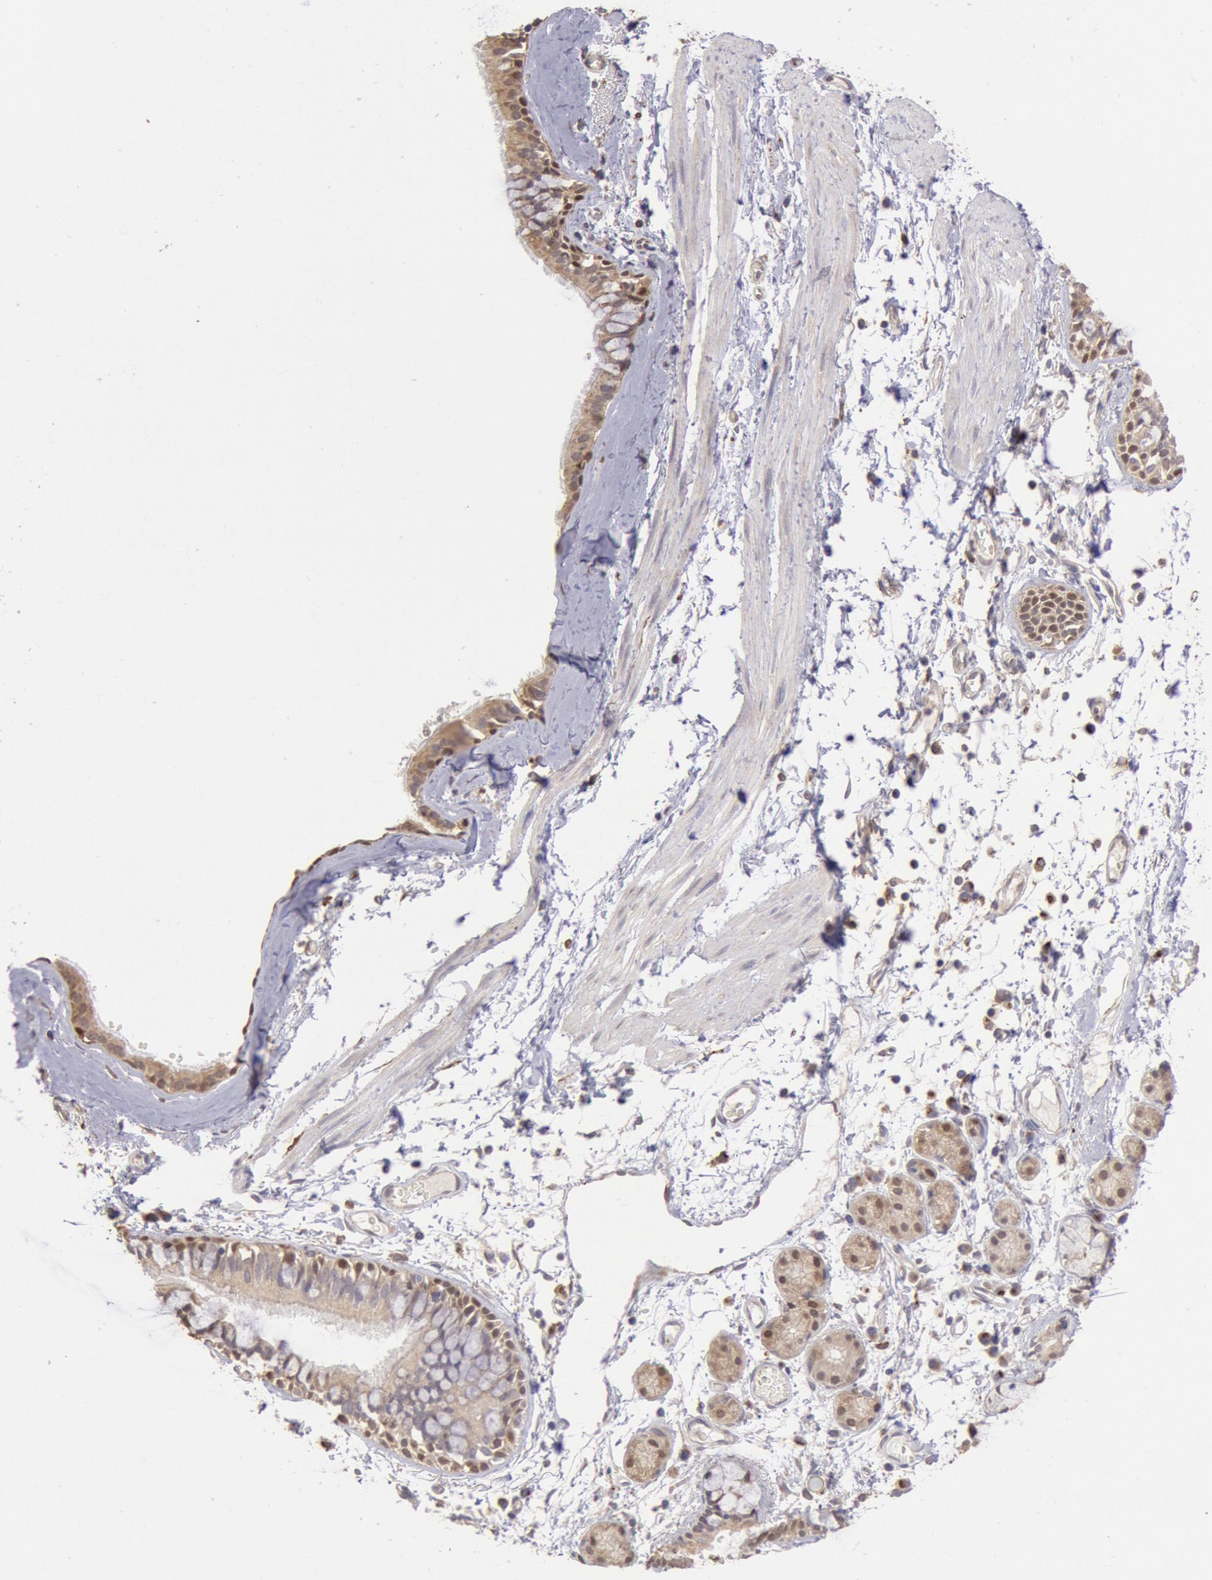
{"staining": {"intensity": "moderate", "quantity": ">75%", "location": "cytoplasmic/membranous,nuclear"}, "tissue": "bronchus", "cell_type": "Respiratory epithelial cells", "image_type": "normal", "snomed": [{"axis": "morphology", "description": "Normal tissue, NOS"}, {"axis": "topography", "description": "Bronchus"}, {"axis": "topography", "description": "Lung"}], "caption": "Human bronchus stained for a protein (brown) shows moderate cytoplasmic/membranous,nuclear positive expression in about >75% of respiratory epithelial cells.", "gene": "COMT", "patient": {"sex": "female", "age": 56}}